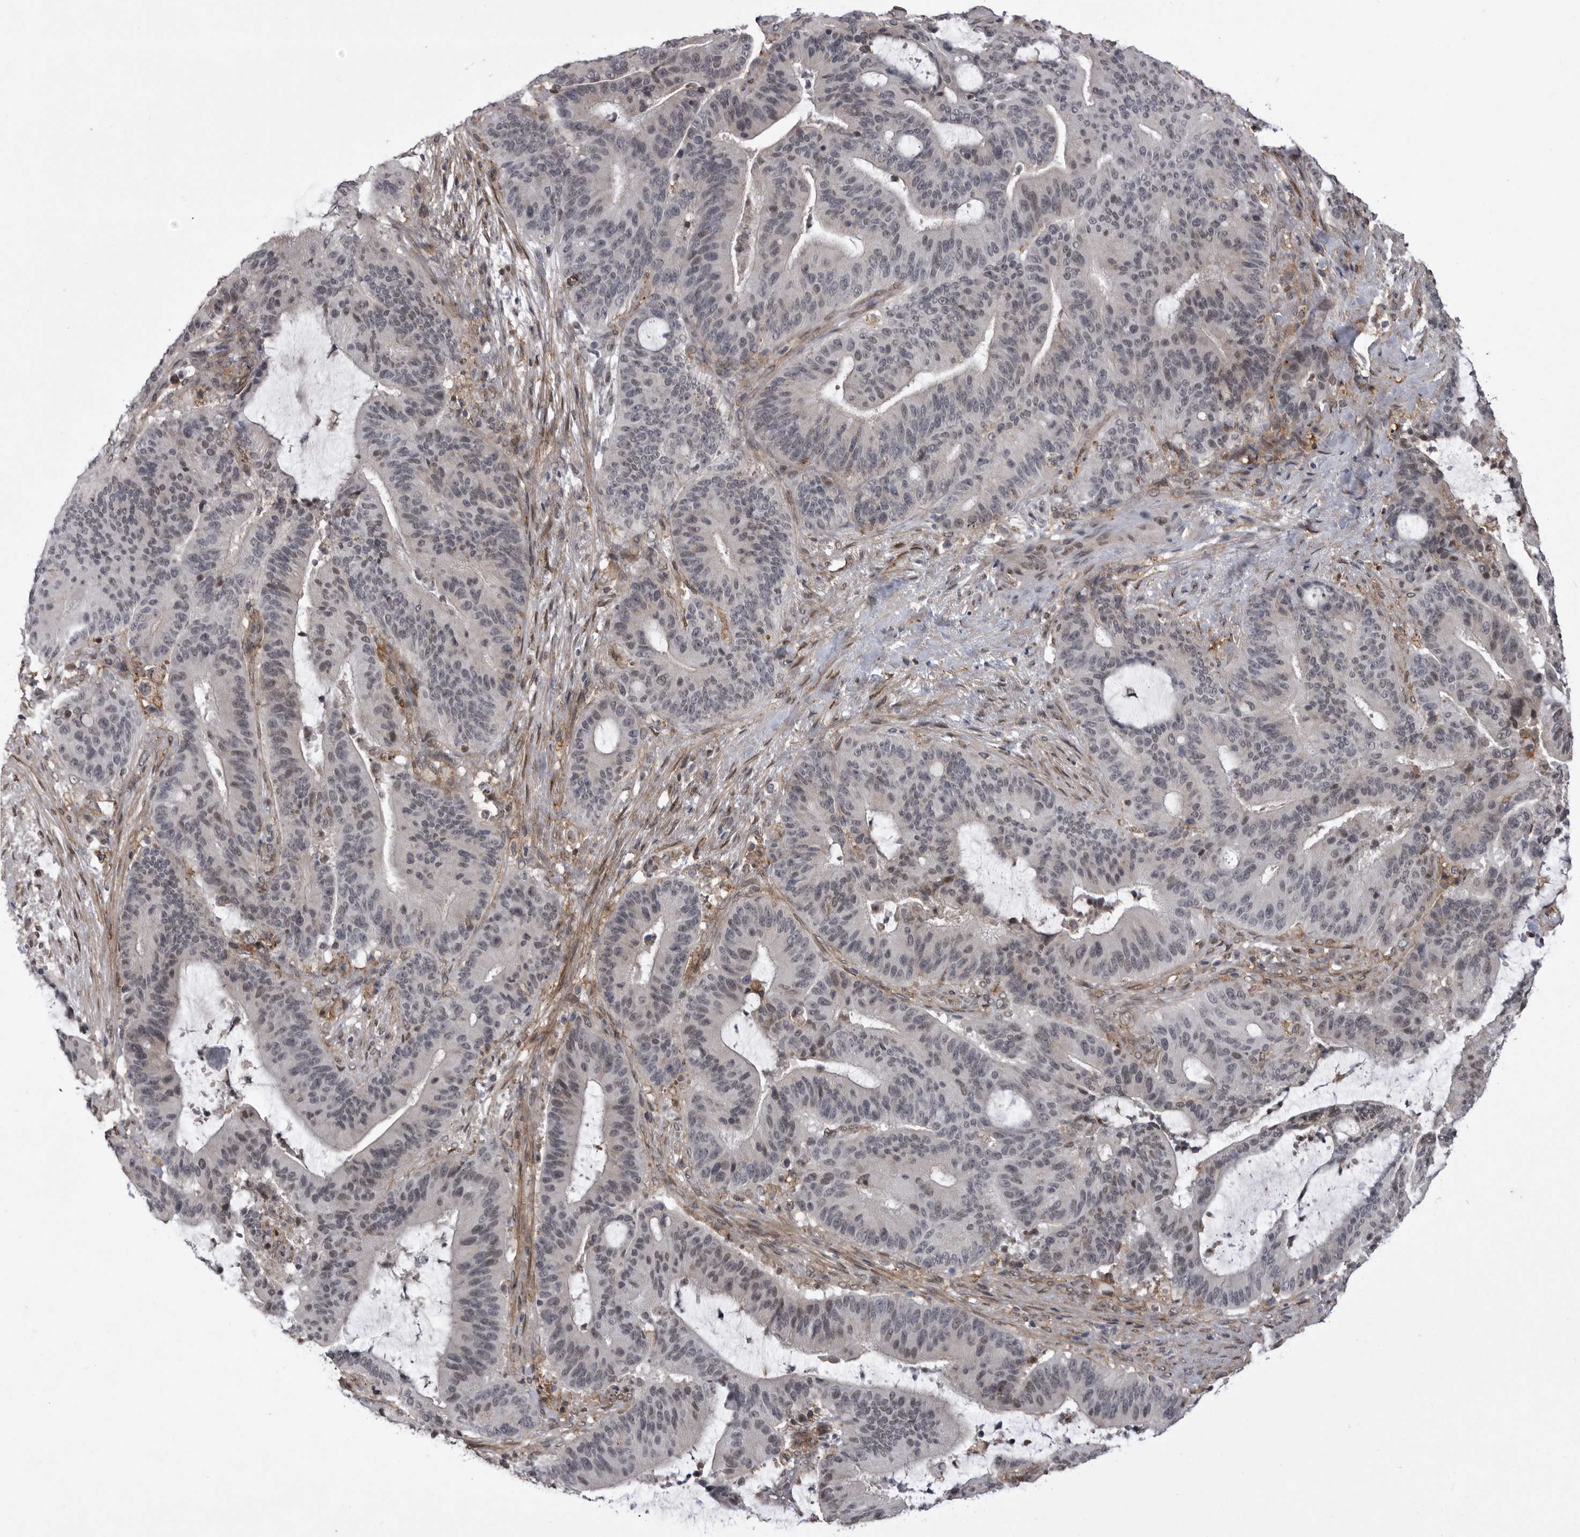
{"staining": {"intensity": "weak", "quantity": "25%-75%", "location": "nuclear"}, "tissue": "liver cancer", "cell_type": "Tumor cells", "image_type": "cancer", "snomed": [{"axis": "morphology", "description": "Normal tissue, NOS"}, {"axis": "morphology", "description": "Cholangiocarcinoma"}, {"axis": "topography", "description": "Liver"}, {"axis": "topography", "description": "Peripheral nerve tissue"}], "caption": "Liver cancer tissue displays weak nuclear positivity in approximately 25%-75% of tumor cells", "gene": "ABL1", "patient": {"sex": "female", "age": 73}}